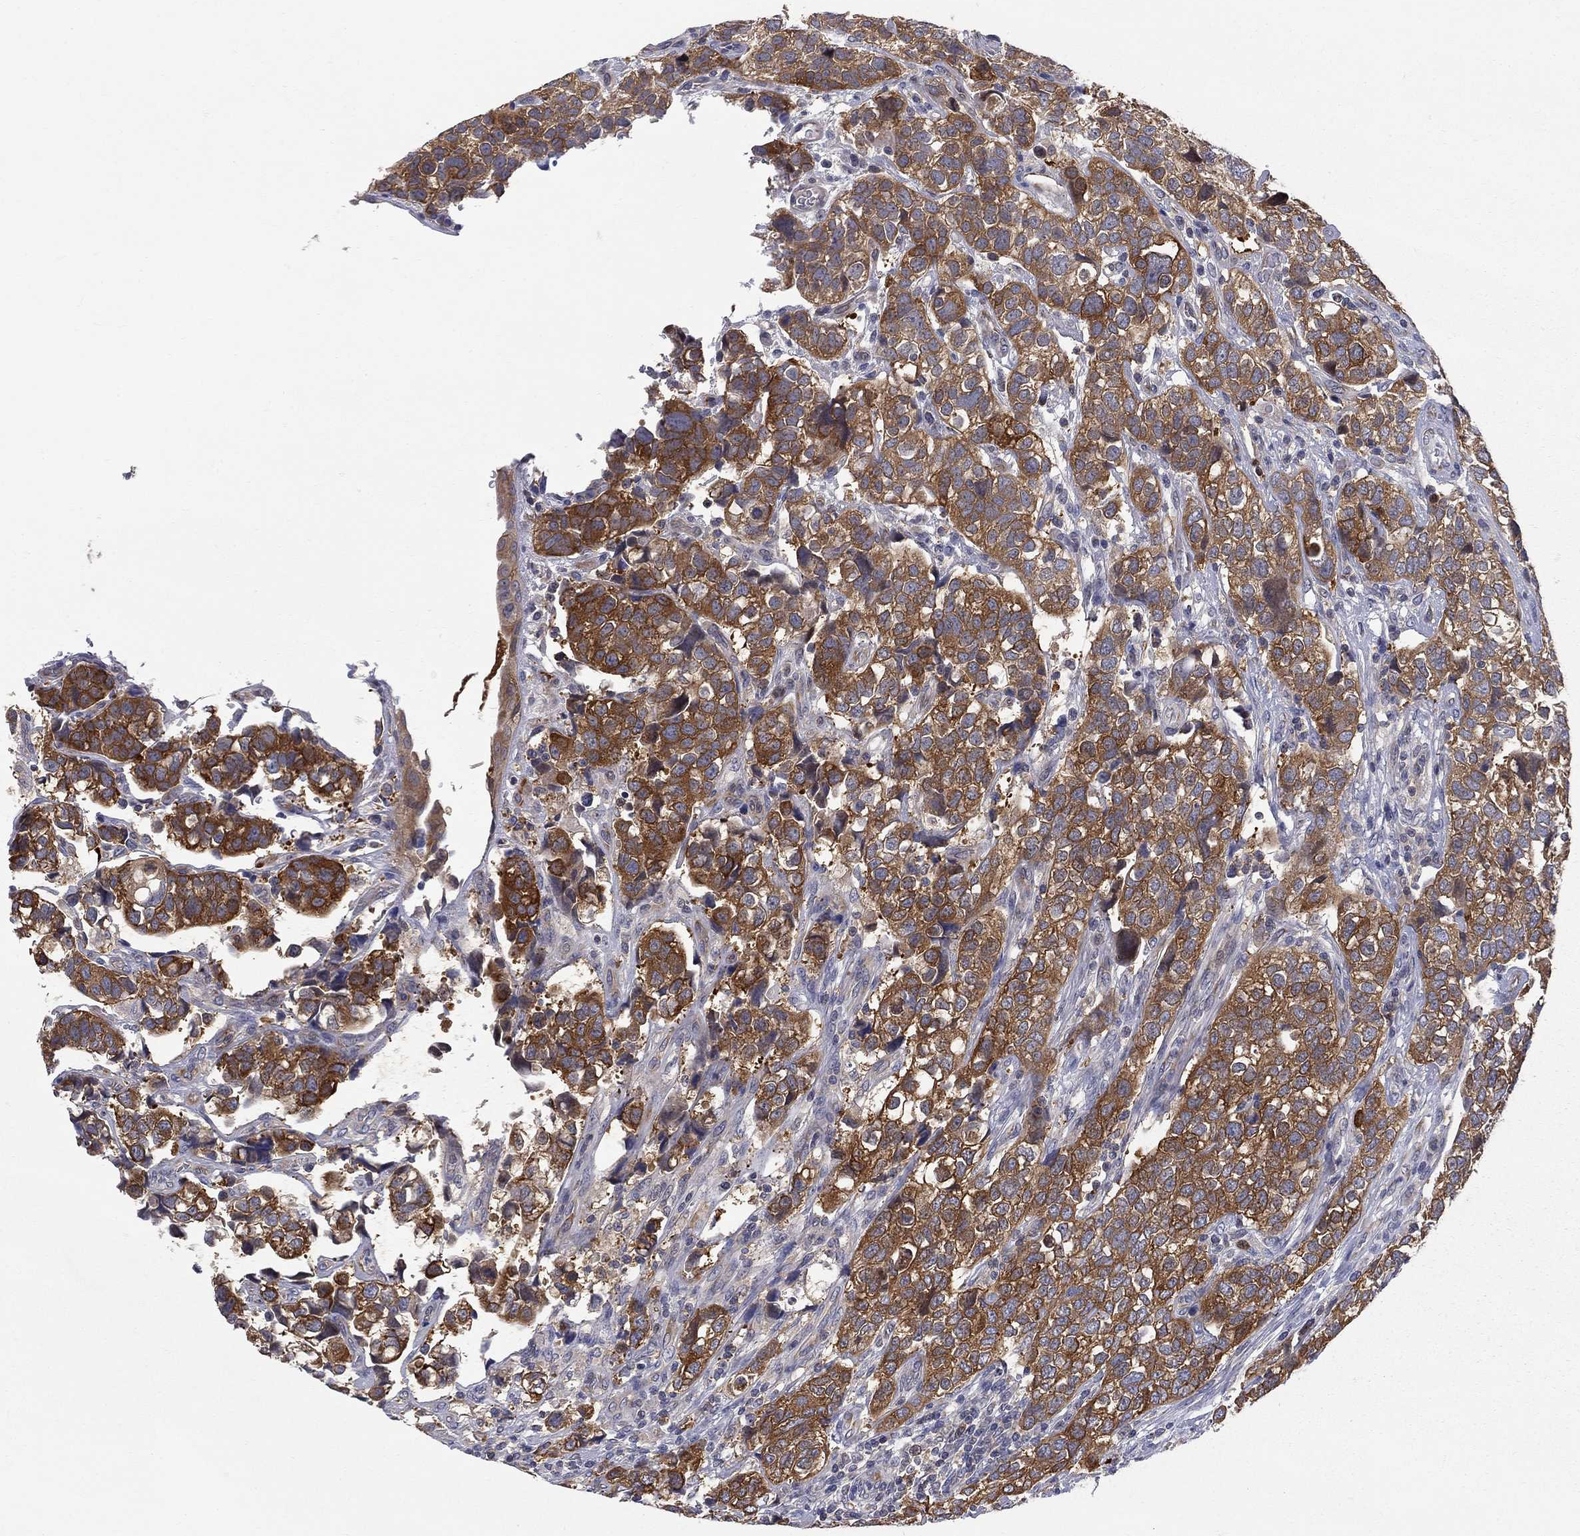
{"staining": {"intensity": "strong", "quantity": ">75%", "location": "cytoplasmic/membranous"}, "tissue": "urothelial cancer", "cell_type": "Tumor cells", "image_type": "cancer", "snomed": [{"axis": "morphology", "description": "Urothelial carcinoma, High grade"}, {"axis": "topography", "description": "Urinary bladder"}], "caption": "Immunohistochemical staining of urothelial carcinoma (high-grade) displays high levels of strong cytoplasmic/membranous expression in about >75% of tumor cells.", "gene": "GALNT8", "patient": {"sex": "female", "age": 58}}